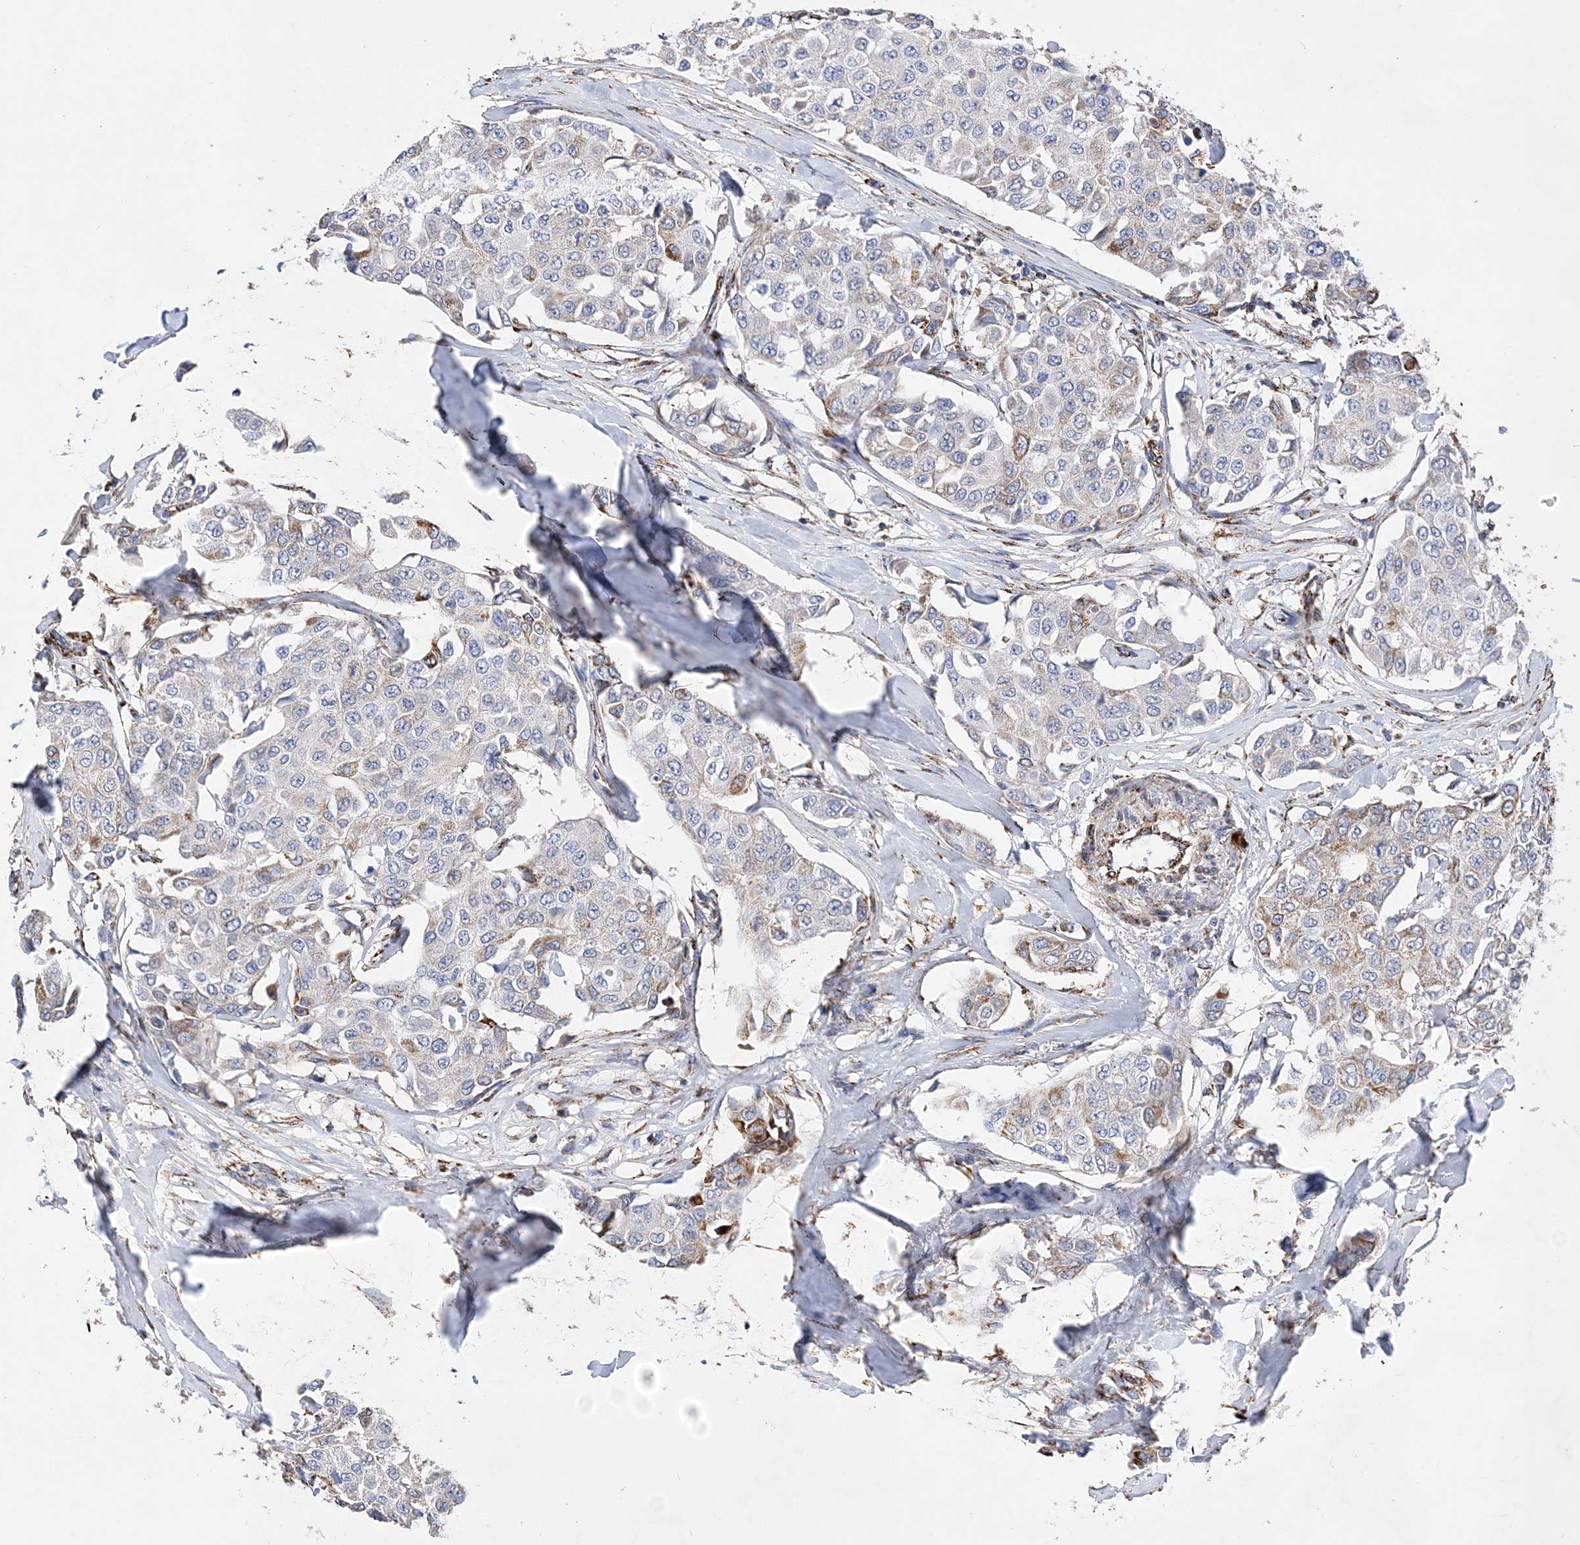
{"staining": {"intensity": "weak", "quantity": "<25%", "location": "cytoplasmic/membranous"}, "tissue": "breast cancer", "cell_type": "Tumor cells", "image_type": "cancer", "snomed": [{"axis": "morphology", "description": "Duct carcinoma"}, {"axis": "topography", "description": "Breast"}], "caption": "This is an IHC photomicrograph of human breast intraductal carcinoma. There is no positivity in tumor cells.", "gene": "ACOT9", "patient": {"sex": "female", "age": 80}}